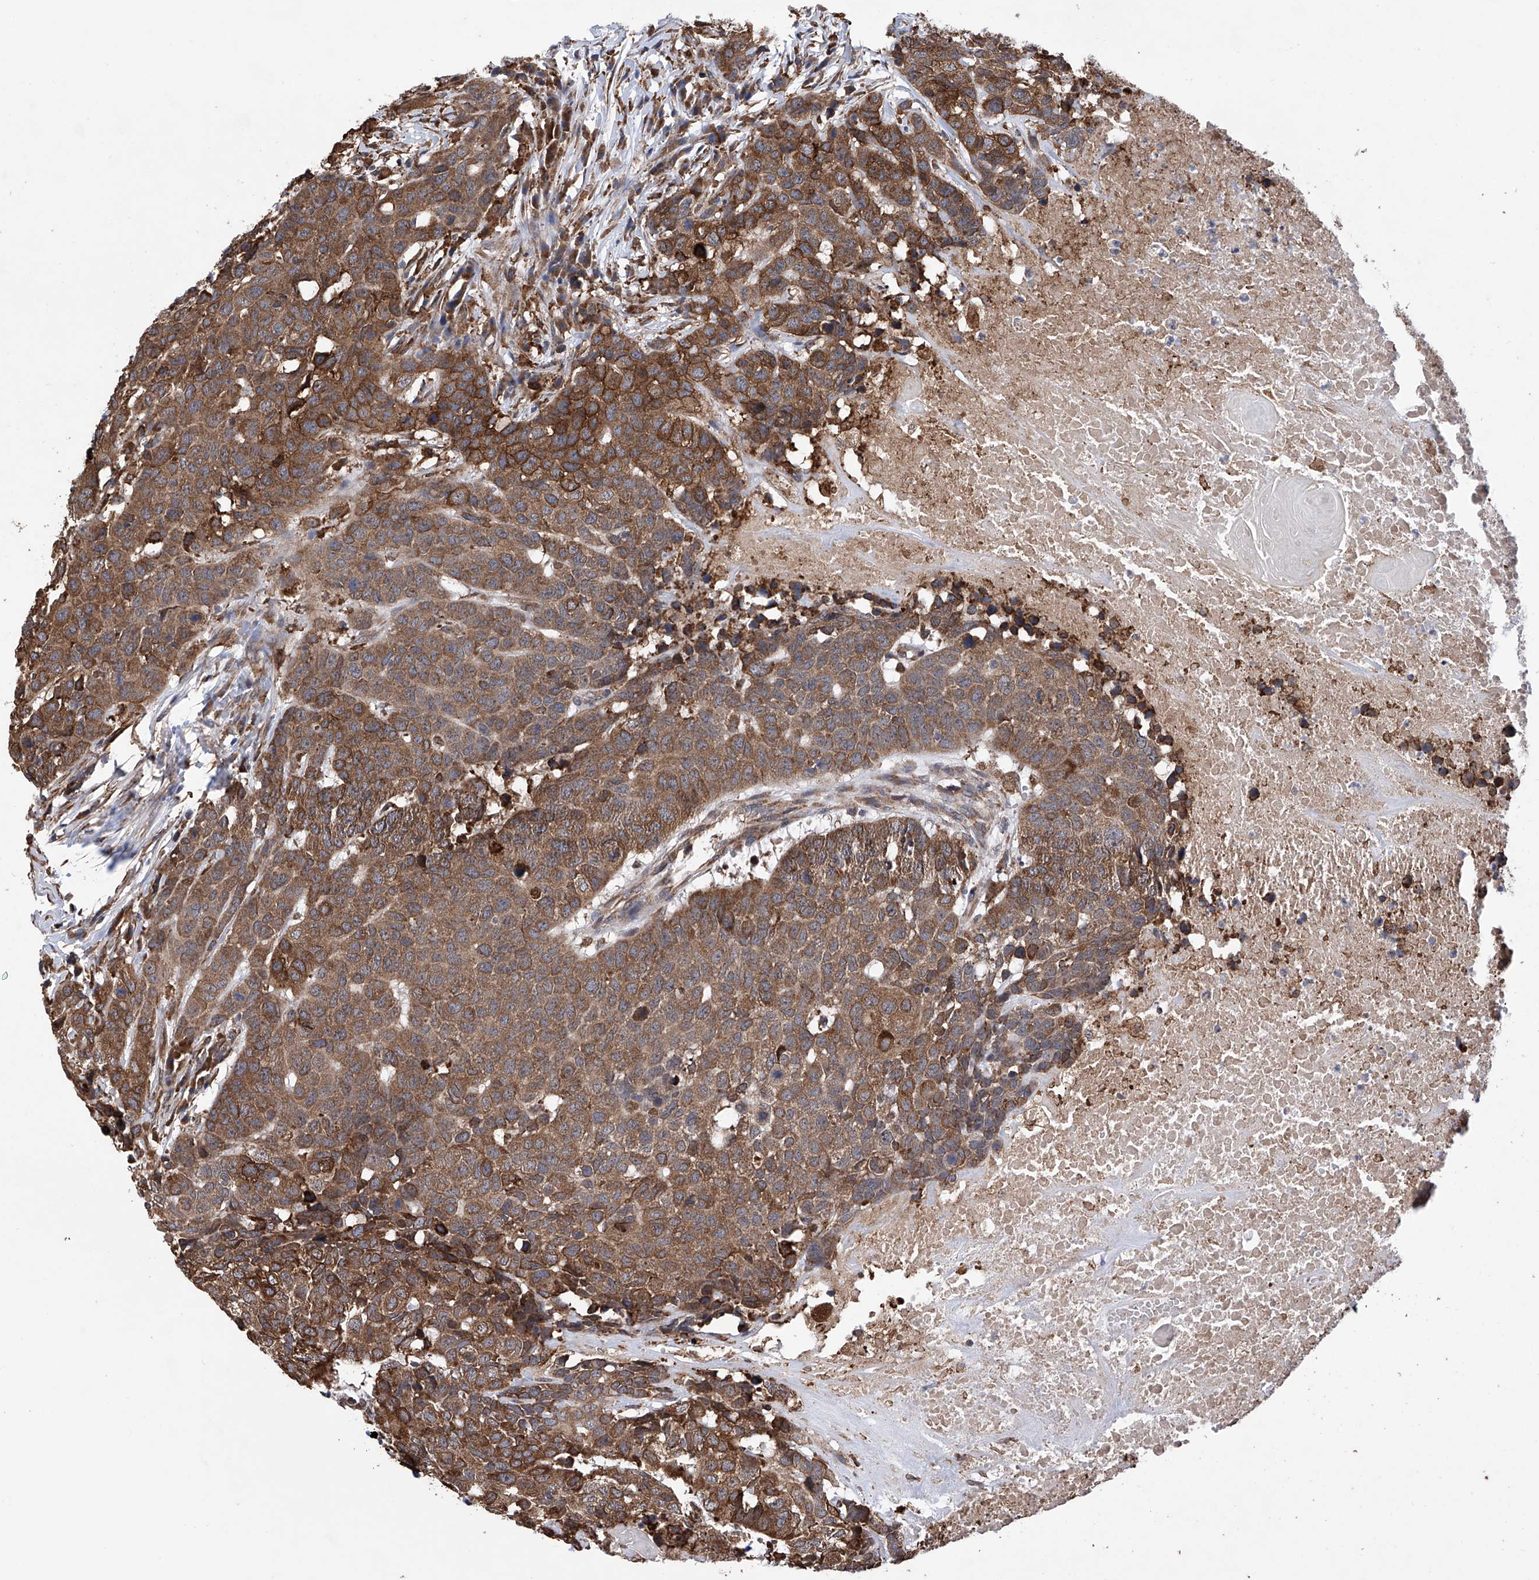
{"staining": {"intensity": "moderate", "quantity": ">75%", "location": "cytoplasmic/membranous"}, "tissue": "head and neck cancer", "cell_type": "Tumor cells", "image_type": "cancer", "snomed": [{"axis": "morphology", "description": "Squamous cell carcinoma, NOS"}, {"axis": "topography", "description": "Head-Neck"}], "caption": "A histopathology image showing moderate cytoplasmic/membranous expression in about >75% of tumor cells in squamous cell carcinoma (head and neck), as visualized by brown immunohistochemical staining.", "gene": "DNAH8", "patient": {"sex": "male", "age": 66}}